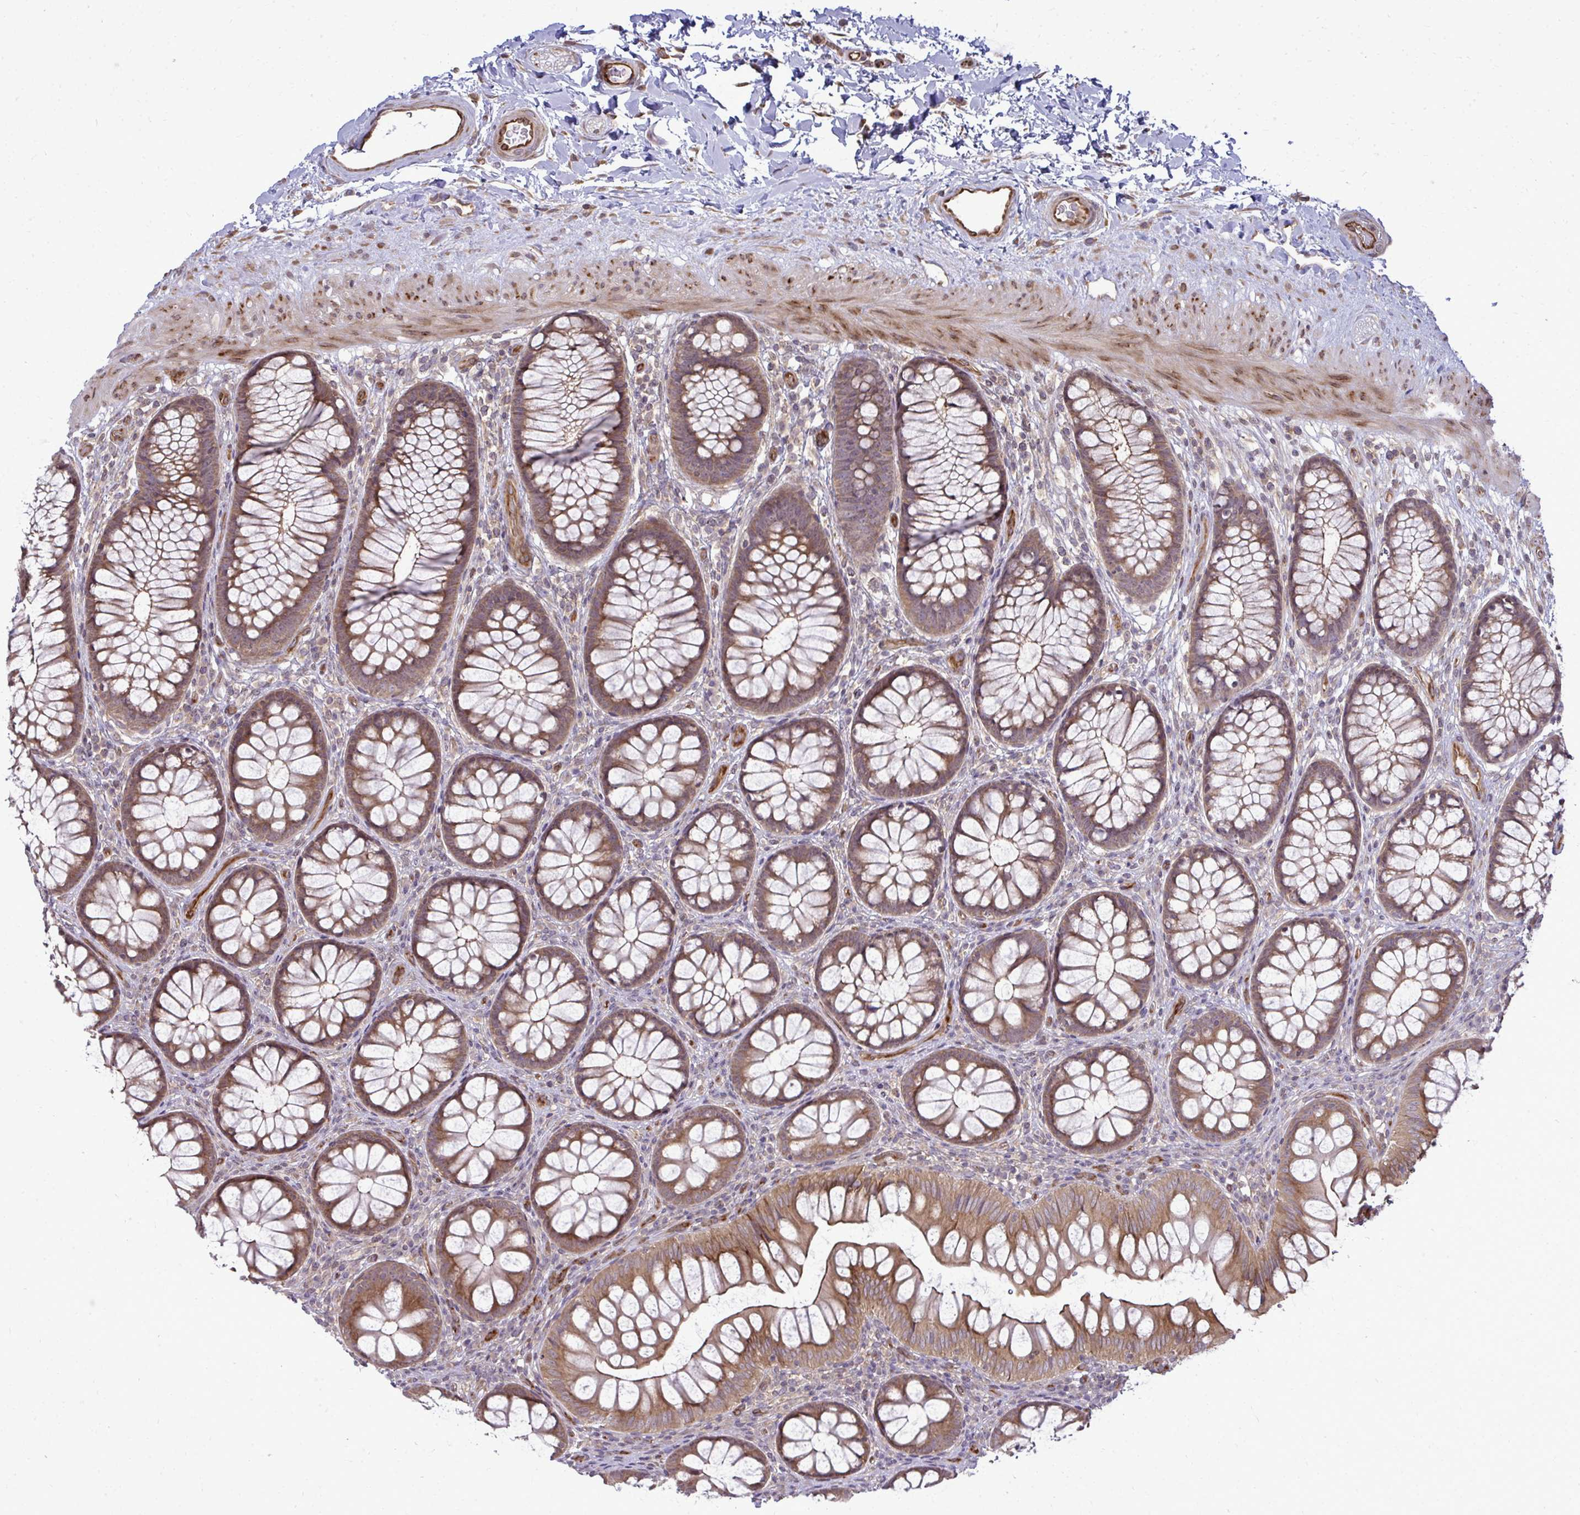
{"staining": {"intensity": "moderate", "quantity": ">75%", "location": "cytoplasmic/membranous"}, "tissue": "colon", "cell_type": "Endothelial cells", "image_type": "normal", "snomed": [{"axis": "morphology", "description": "Normal tissue, NOS"}, {"axis": "morphology", "description": "Adenoma, NOS"}, {"axis": "topography", "description": "Soft tissue"}, {"axis": "topography", "description": "Colon"}], "caption": "IHC photomicrograph of unremarkable human colon stained for a protein (brown), which exhibits medium levels of moderate cytoplasmic/membranous positivity in about >75% of endothelial cells.", "gene": "FUT10", "patient": {"sex": "male", "age": 47}}